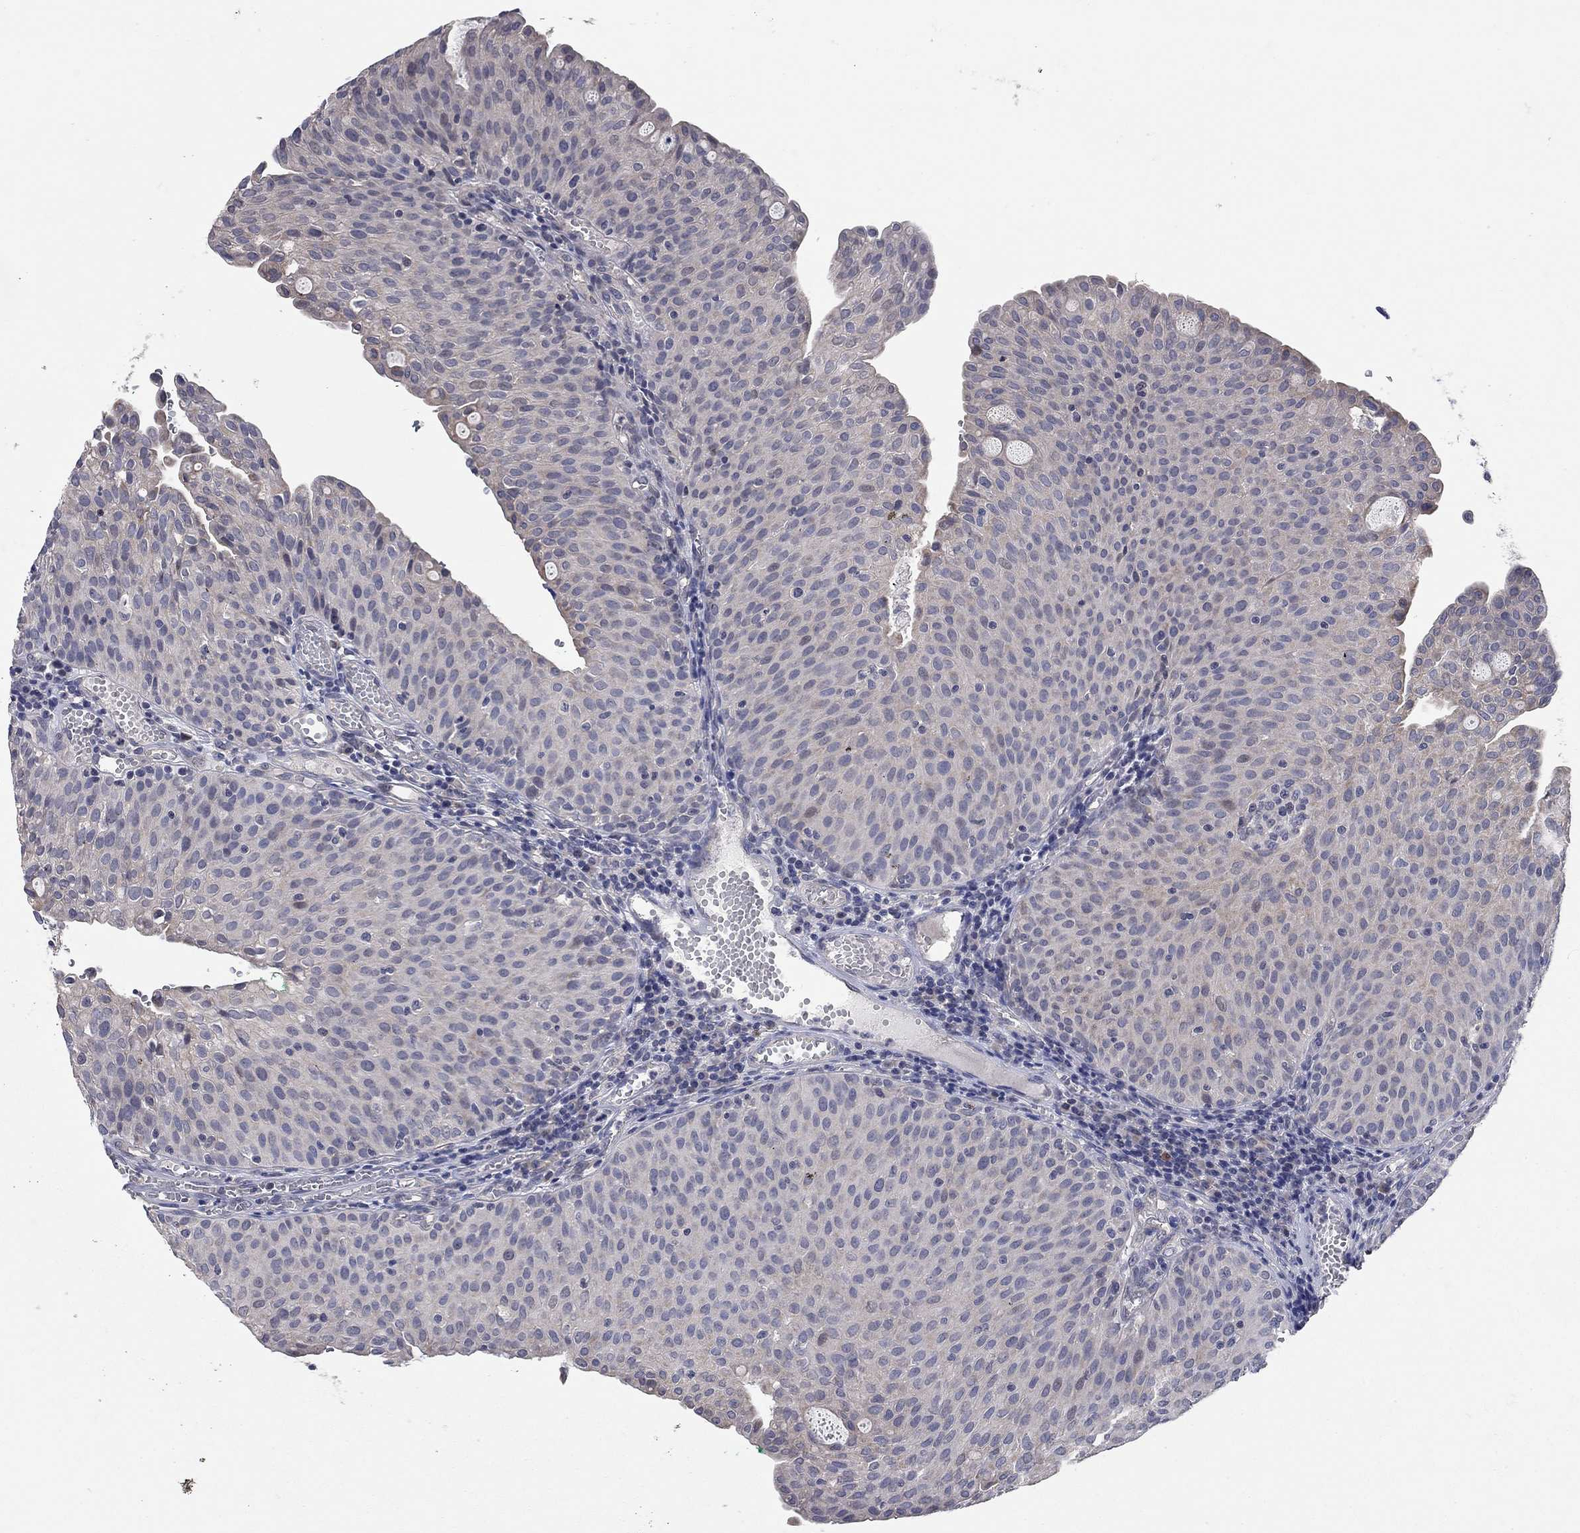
{"staining": {"intensity": "negative", "quantity": "none", "location": "none"}, "tissue": "urothelial cancer", "cell_type": "Tumor cells", "image_type": "cancer", "snomed": [{"axis": "morphology", "description": "Urothelial carcinoma, Low grade"}, {"axis": "topography", "description": "Urinary bladder"}], "caption": "Low-grade urothelial carcinoma was stained to show a protein in brown. There is no significant positivity in tumor cells. Brightfield microscopy of immunohistochemistry stained with DAB (brown) and hematoxylin (blue), captured at high magnification.", "gene": "WASF3", "patient": {"sex": "male", "age": 54}}